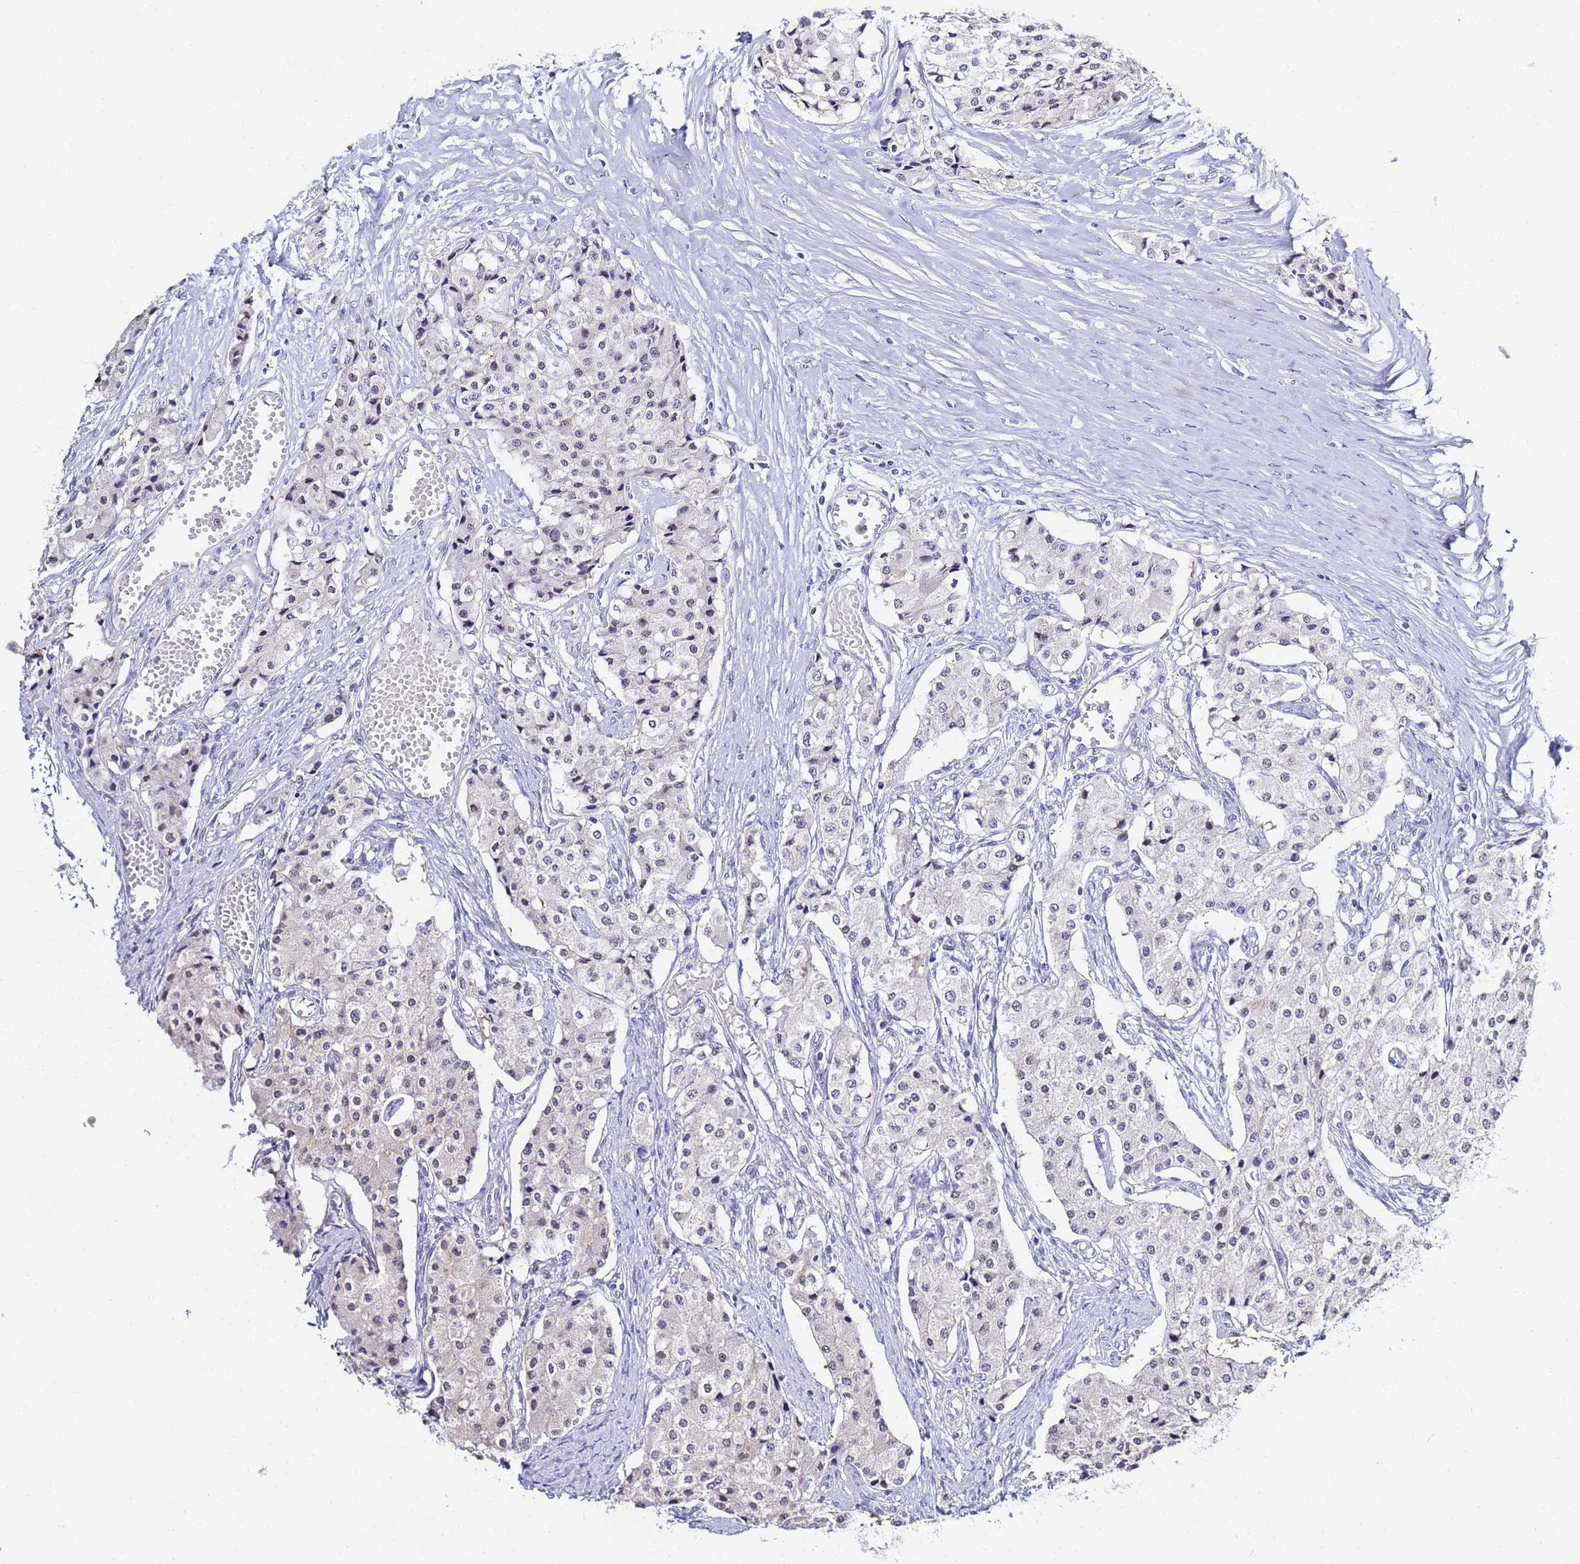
{"staining": {"intensity": "weak", "quantity": "<25%", "location": "nuclear"}, "tissue": "carcinoid", "cell_type": "Tumor cells", "image_type": "cancer", "snomed": [{"axis": "morphology", "description": "Carcinoid, malignant, NOS"}, {"axis": "topography", "description": "Colon"}], "caption": "IHC of carcinoid displays no expression in tumor cells.", "gene": "ACTL6B", "patient": {"sex": "female", "age": 52}}